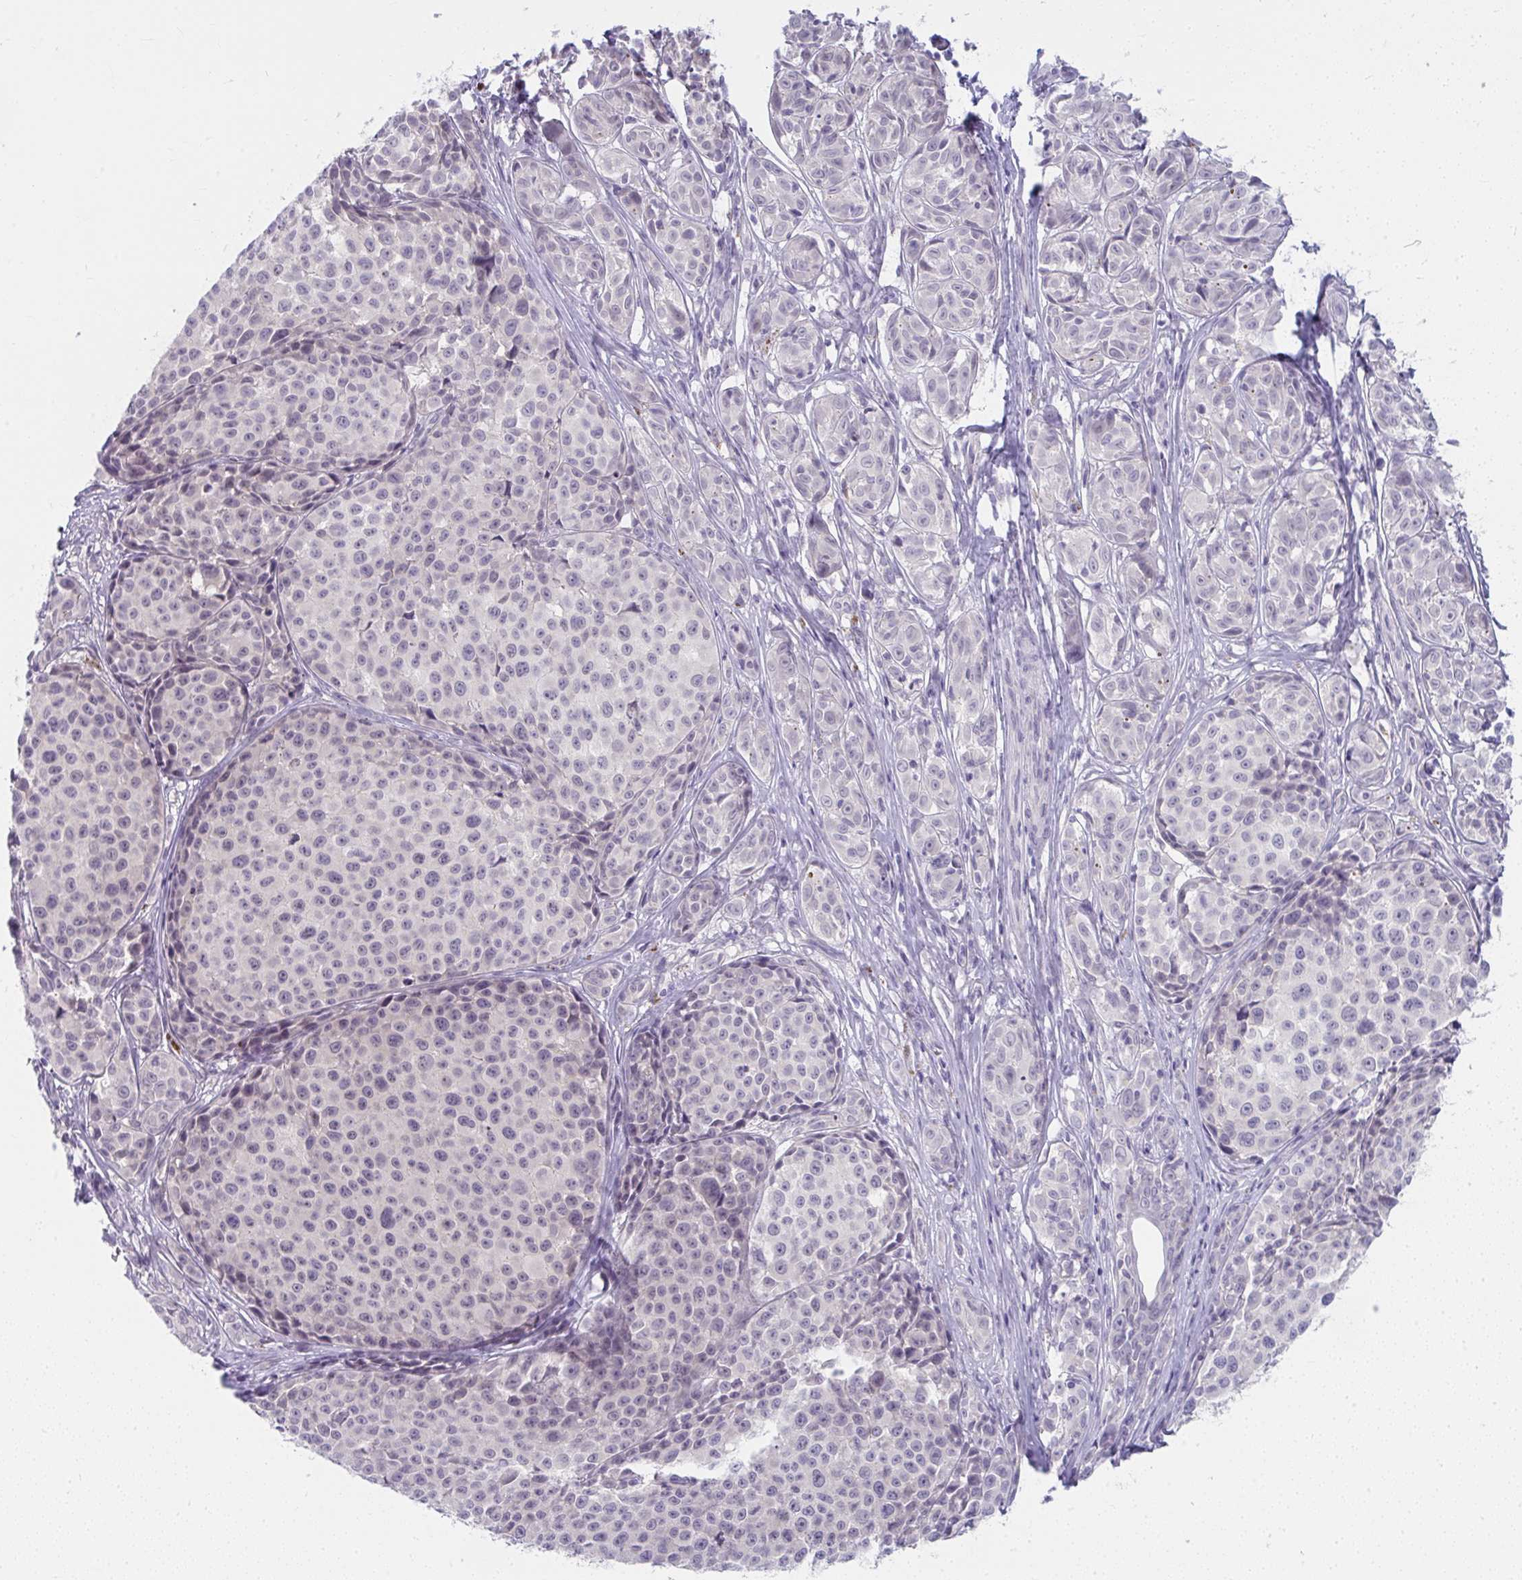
{"staining": {"intensity": "negative", "quantity": "none", "location": "none"}, "tissue": "melanoma", "cell_type": "Tumor cells", "image_type": "cancer", "snomed": [{"axis": "morphology", "description": "Malignant melanoma, NOS"}, {"axis": "topography", "description": "Skin"}], "caption": "An image of melanoma stained for a protein exhibits no brown staining in tumor cells.", "gene": "UGT3A2", "patient": {"sex": "female", "age": 35}}